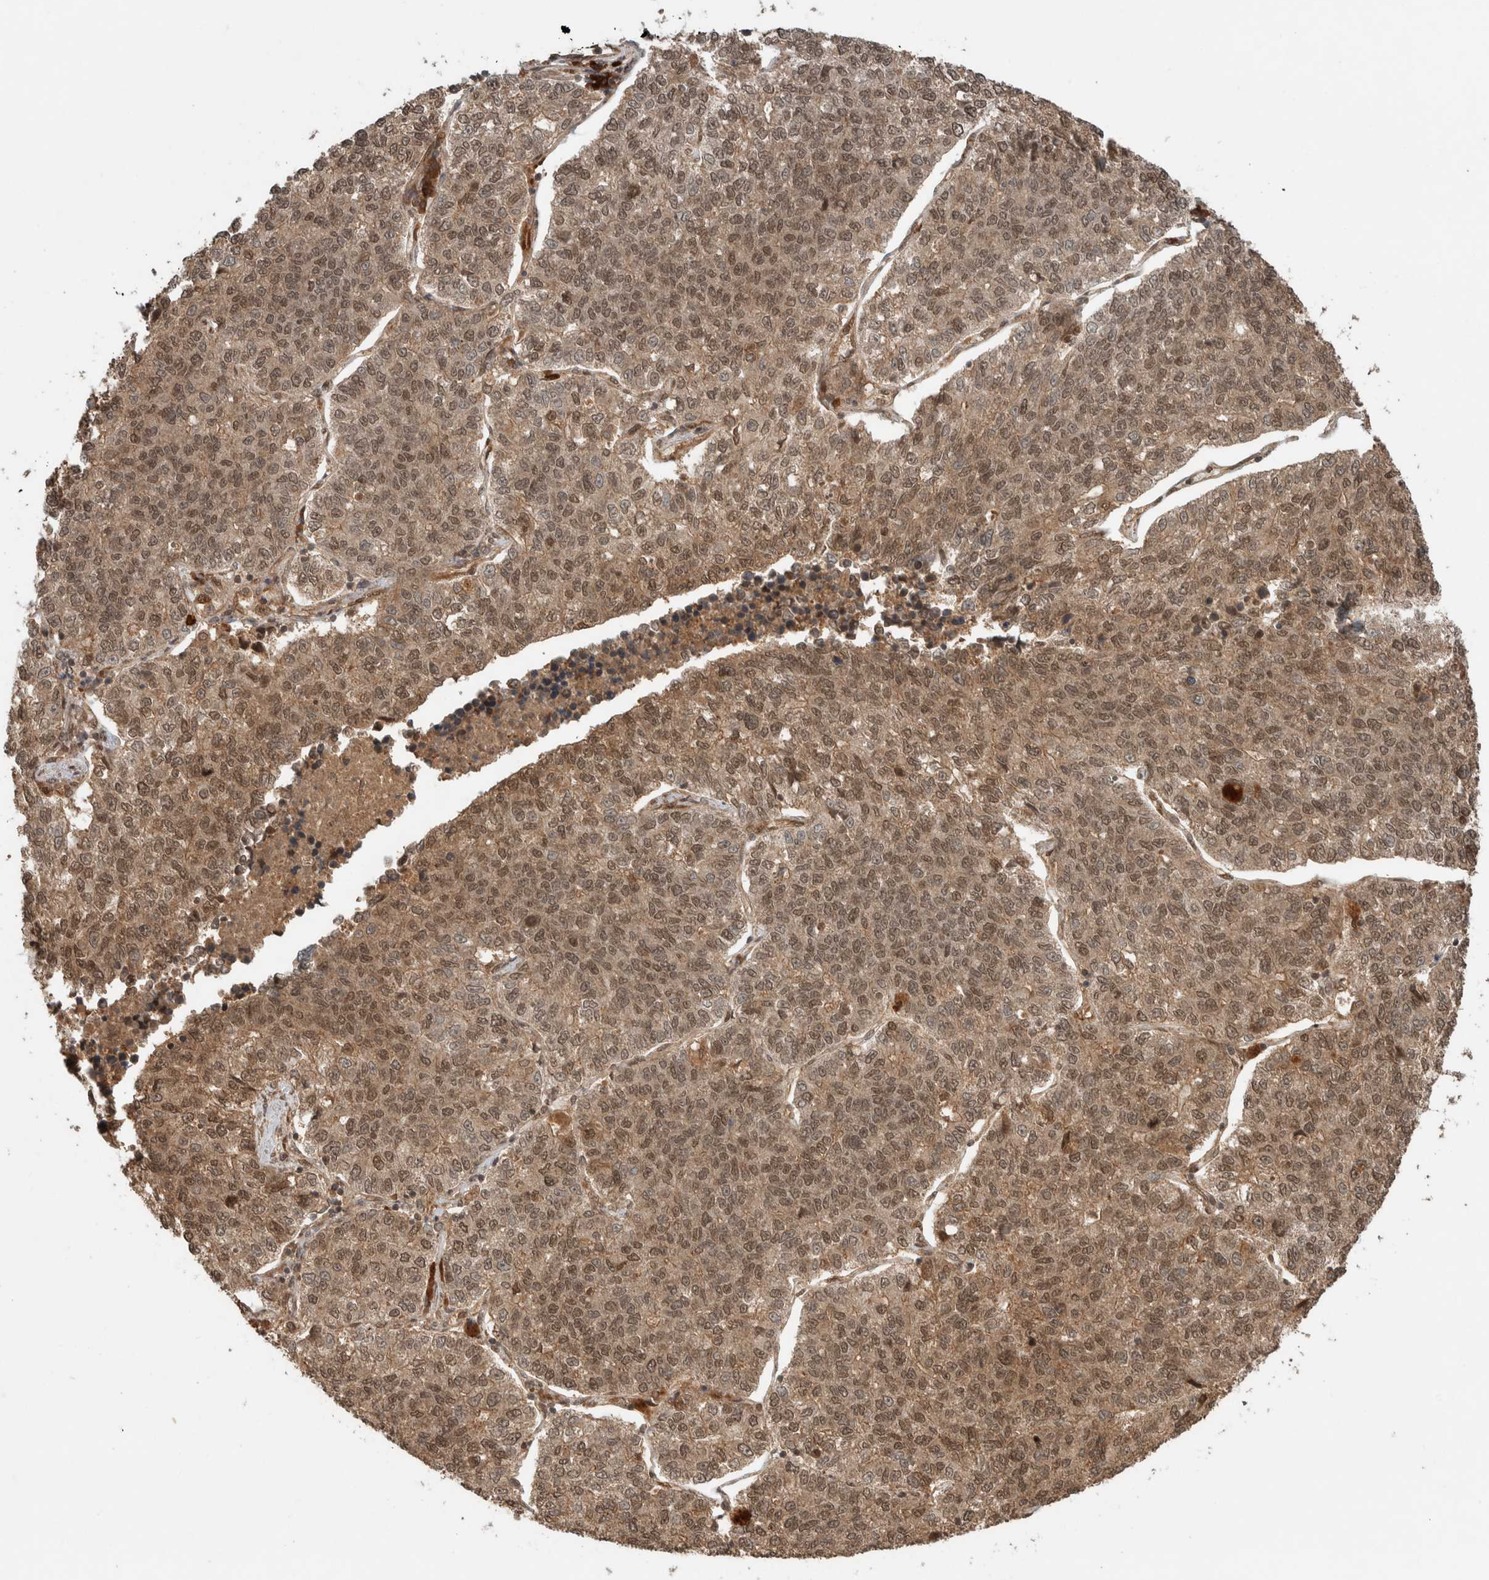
{"staining": {"intensity": "weak", "quantity": ">75%", "location": "cytoplasmic/membranous,nuclear"}, "tissue": "lung cancer", "cell_type": "Tumor cells", "image_type": "cancer", "snomed": [{"axis": "morphology", "description": "Adenocarcinoma, NOS"}, {"axis": "topography", "description": "Lung"}], "caption": "A brown stain shows weak cytoplasmic/membranous and nuclear expression of a protein in lung adenocarcinoma tumor cells.", "gene": "CNTROB", "patient": {"sex": "male", "age": 49}}